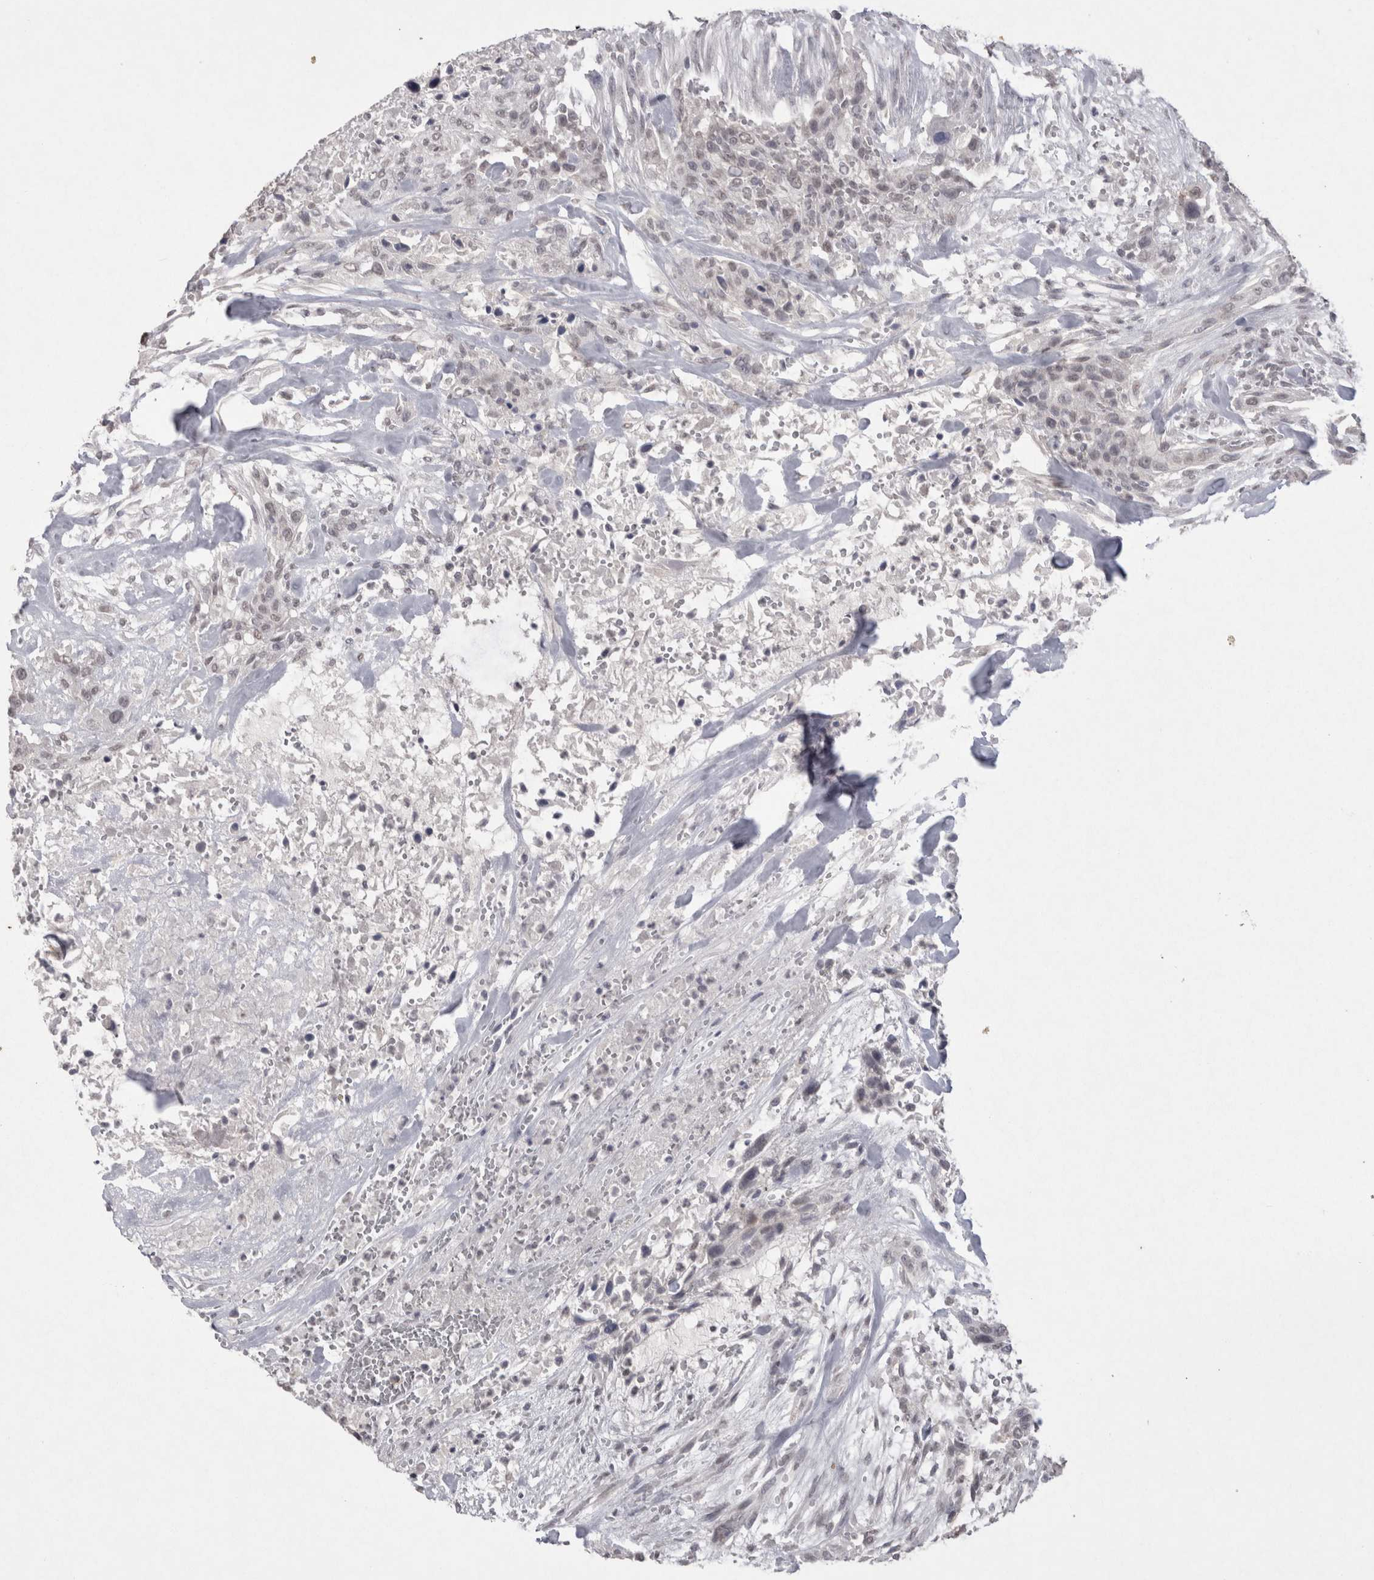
{"staining": {"intensity": "negative", "quantity": "none", "location": "none"}, "tissue": "urothelial cancer", "cell_type": "Tumor cells", "image_type": "cancer", "snomed": [{"axis": "morphology", "description": "Urothelial carcinoma, High grade"}, {"axis": "topography", "description": "Urinary bladder"}], "caption": "An IHC histopathology image of high-grade urothelial carcinoma is shown. There is no staining in tumor cells of high-grade urothelial carcinoma.", "gene": "DDX4", "patient": {"sex": "male", "age": 35}}